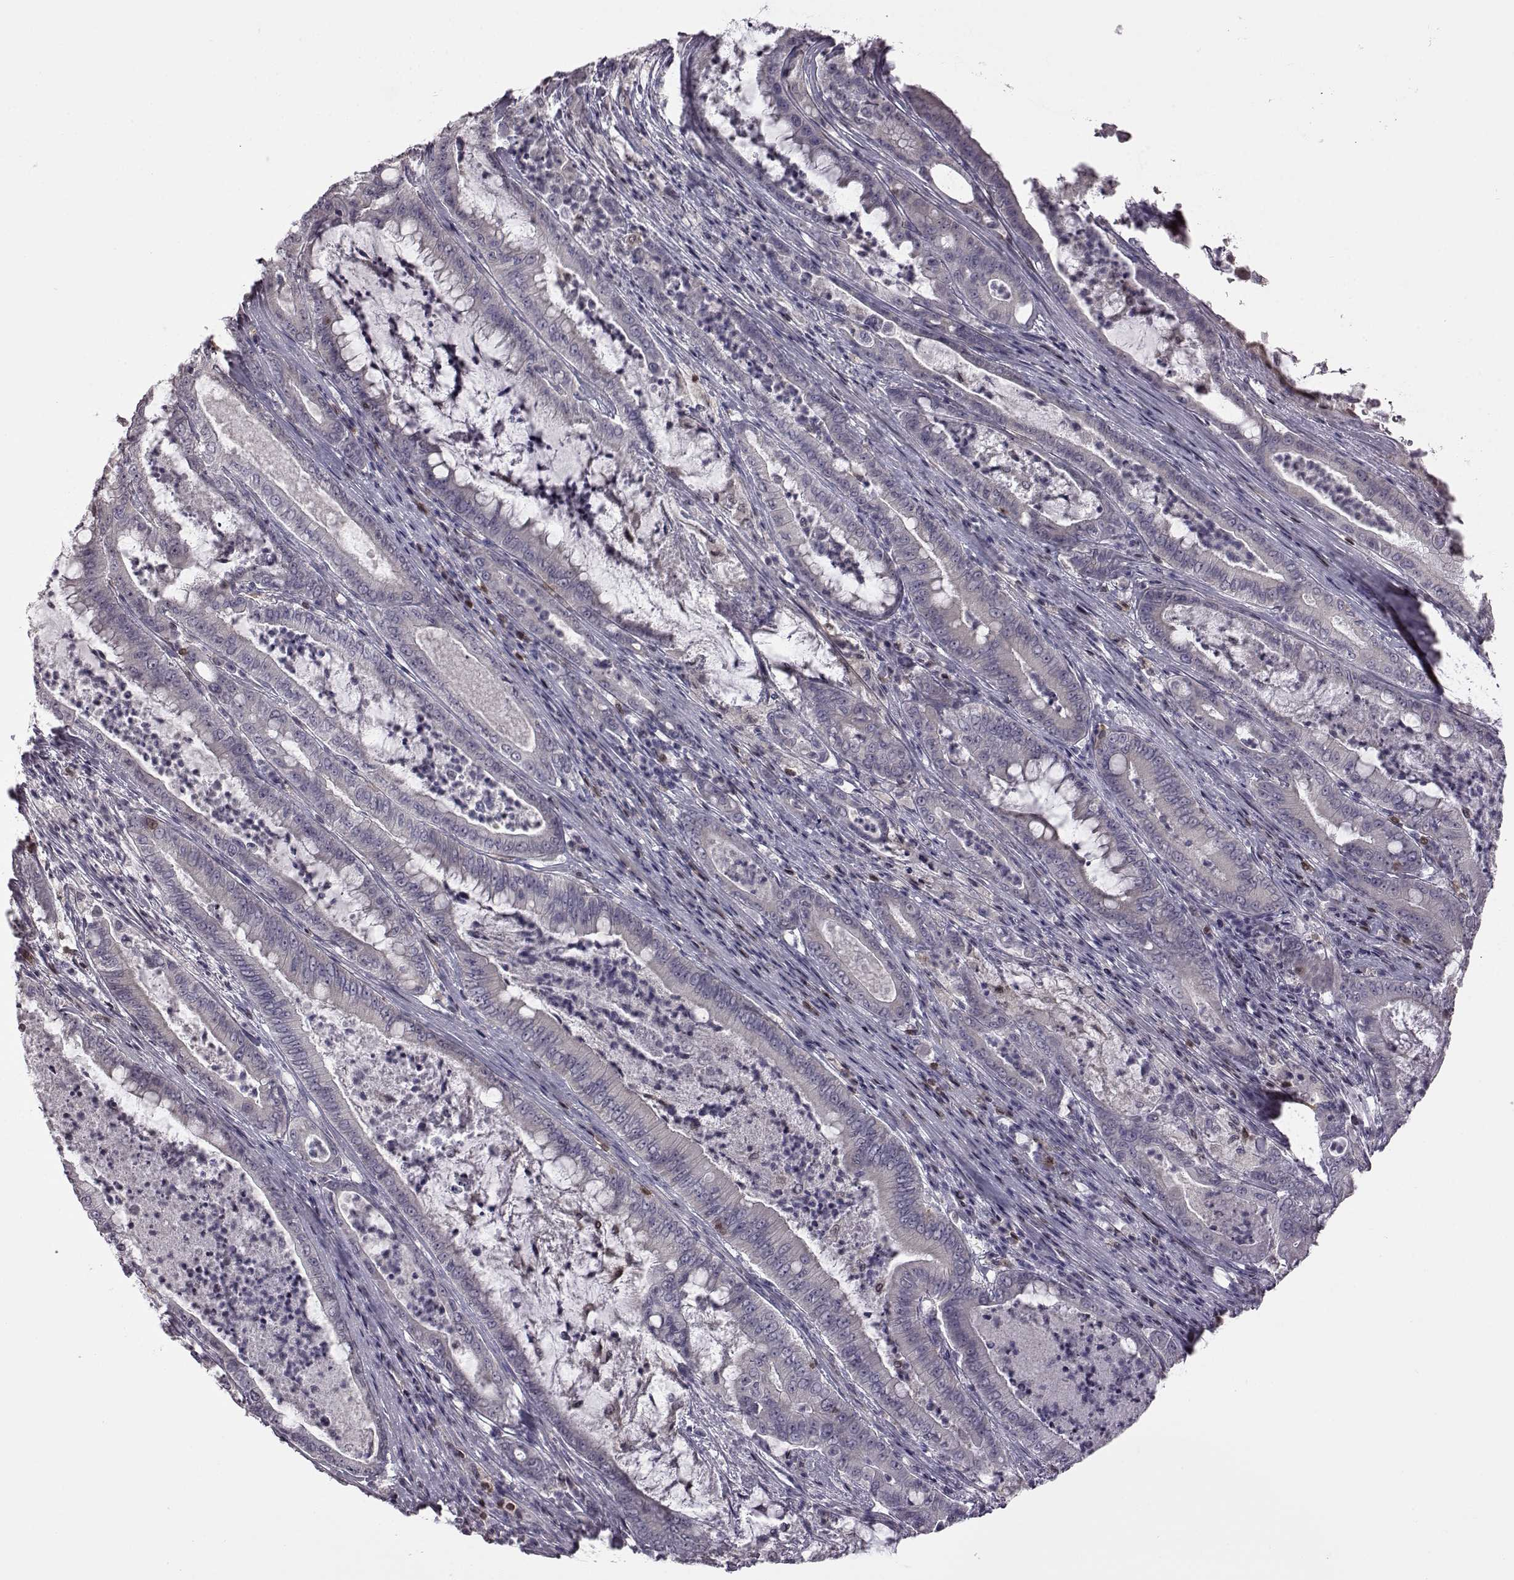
{"staining": {"intensity": "negative", "quantity": "none", "location": "none"}, "tissue": "pancreatic cancer", "cell_type": "Tumor cells", "image_type": "cancer", "snomed": [{"axis": "morphology", "description": "Adenocarcinoma, NOS"}, {"axis": "topography", "description": "Pancreas"}], "caption": "DAB immunohistochemical staining of pancreatic adenocarcinoma shows no significant staining in tumor cells.", "gene": "DOK2", "patient": {"sex": "male", "age": 71}}